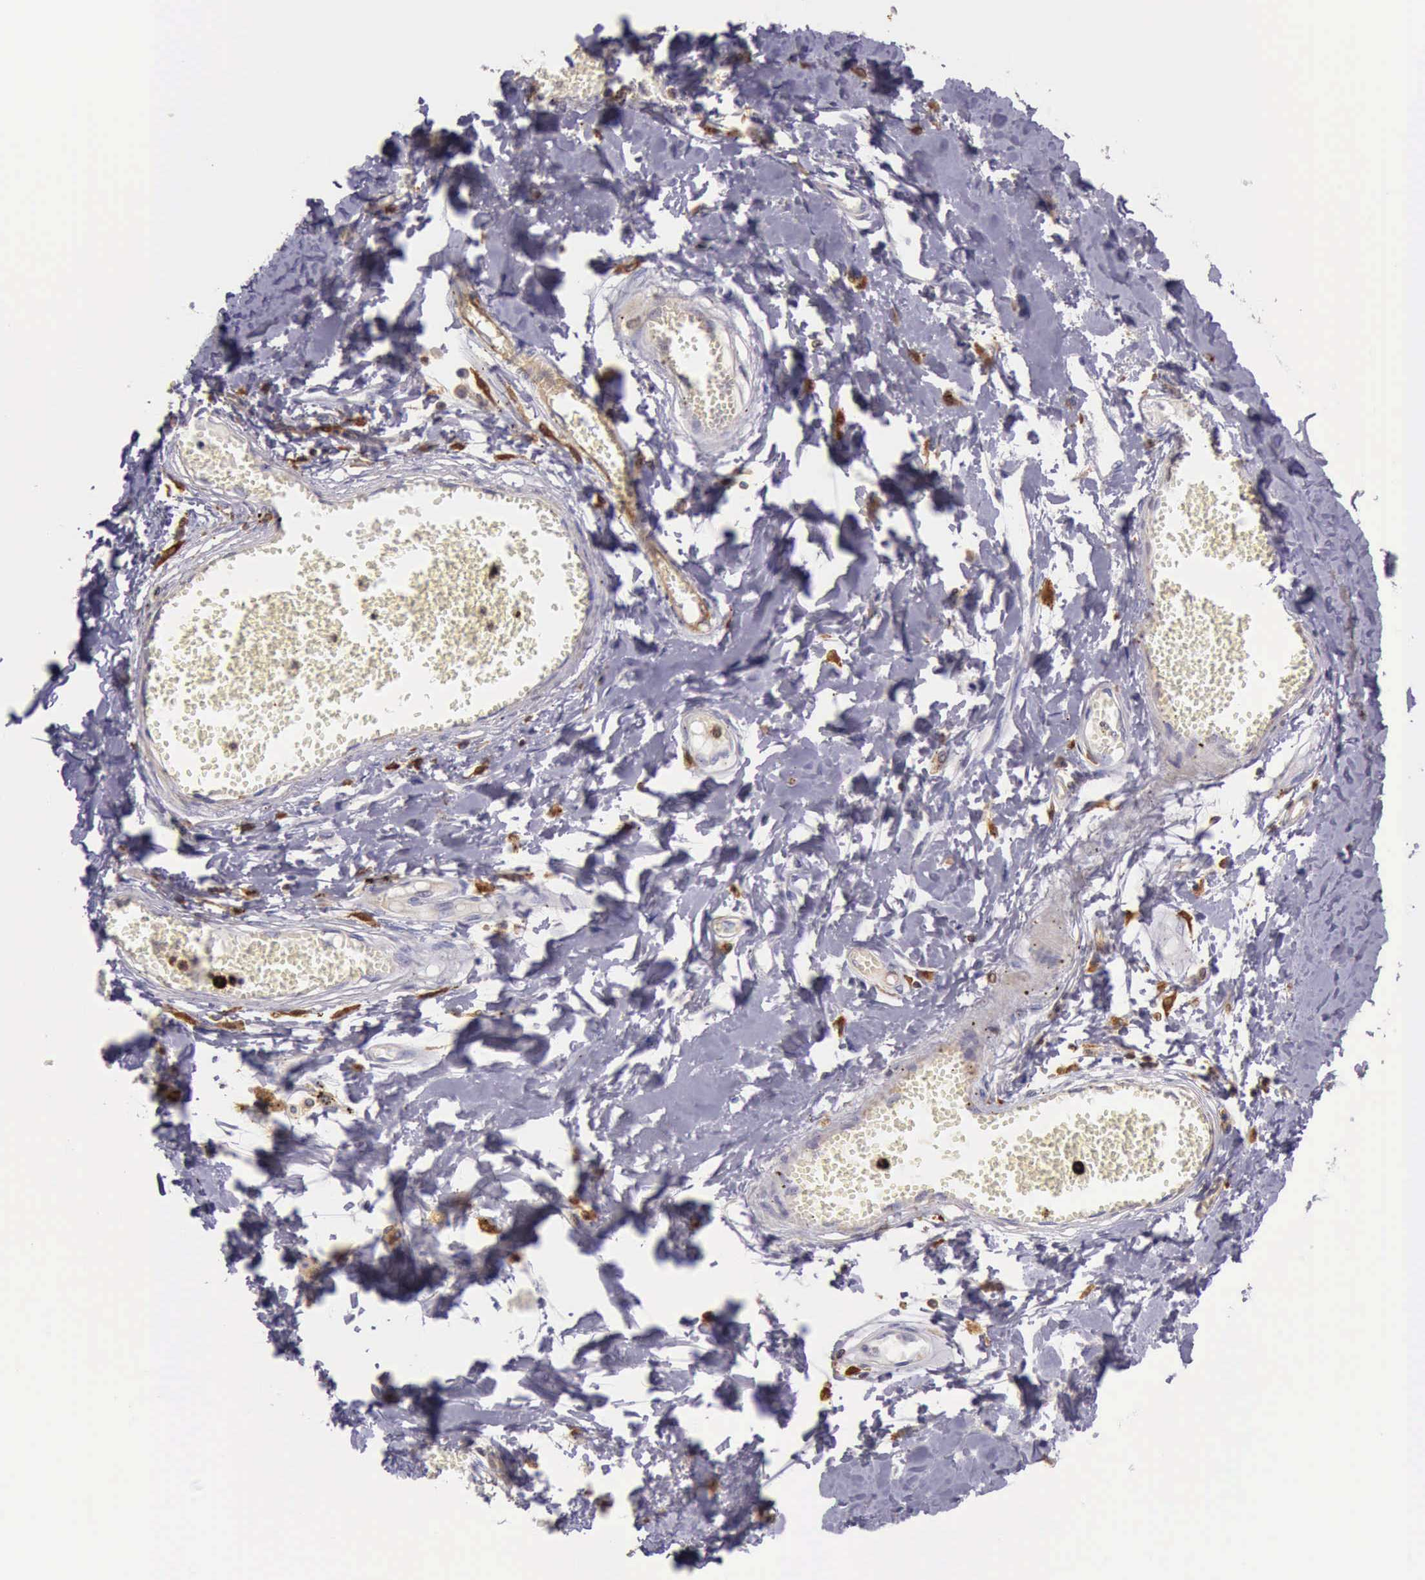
{"staining": {"intensity": "weak", "quantity": "<25%", "location": "cytoplasmic/membranous"}, "tissue": "adipose tissue", "cell_type": "Adipocytes", "image_type": "normal", "snomed": [{"axis": "morphology", "description": "Normal tissue, NOS"}, {"axis": "morphology", "description": "Sarcoma, NOS"}, {"axis": "topography", "description": "Skin"}, {"axis": "topography", "description": "Soft tissue"}], "caption": "Immunohistochemistry photomicrograph of normal human adipose tissue stained for a protein (brown), which shows no expression in adipocytes. (Immunohistochemistry (ihc), brightfield microscopy, high magnification).", "gene": "ARHGAP4", "patient": {"sex": "female", "age": 51}}